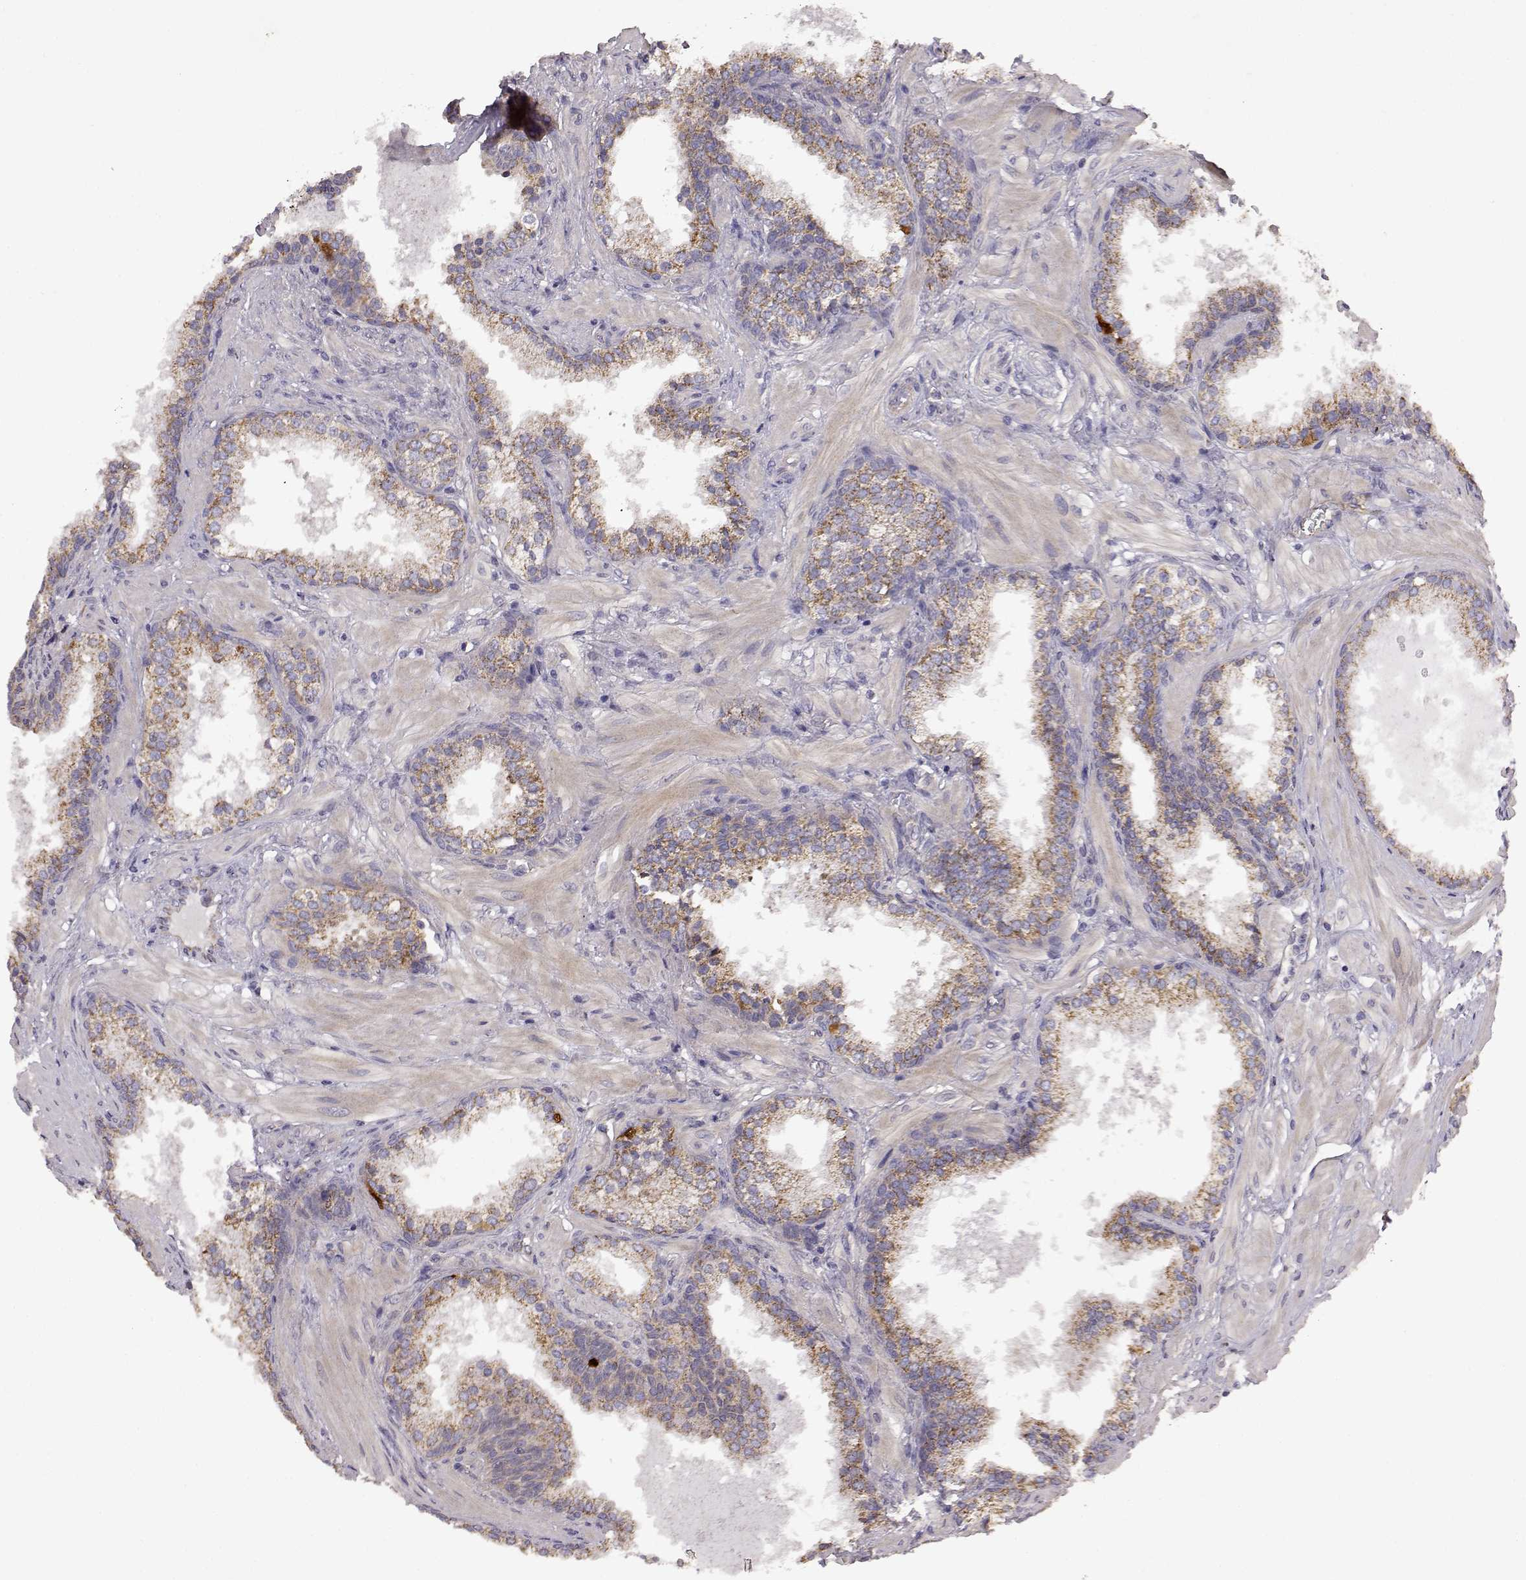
{"staining": {"intensity": "moderate", "quantity": "25%-75%", "location": "cytoplasmic/membranous"}, "tissue": "prostate cancer", "cell_type": "Tumor cells", "image_type": "cancer", "snomed": [{"axis": "morphology", "description": "Adenocarcinoma, Low grade"}, {"axis": "topography", "description": "Prostate"}], "caption": "This is an image of immunohistochemistry (IHC) staining of prostate cancer (low-grade adenocarcinoma), which shows moderate positivity in the cytoplasmic/membranous of tumor cells.", "gene": "DDC", "patient": {"sex": "male", "age": 56}}